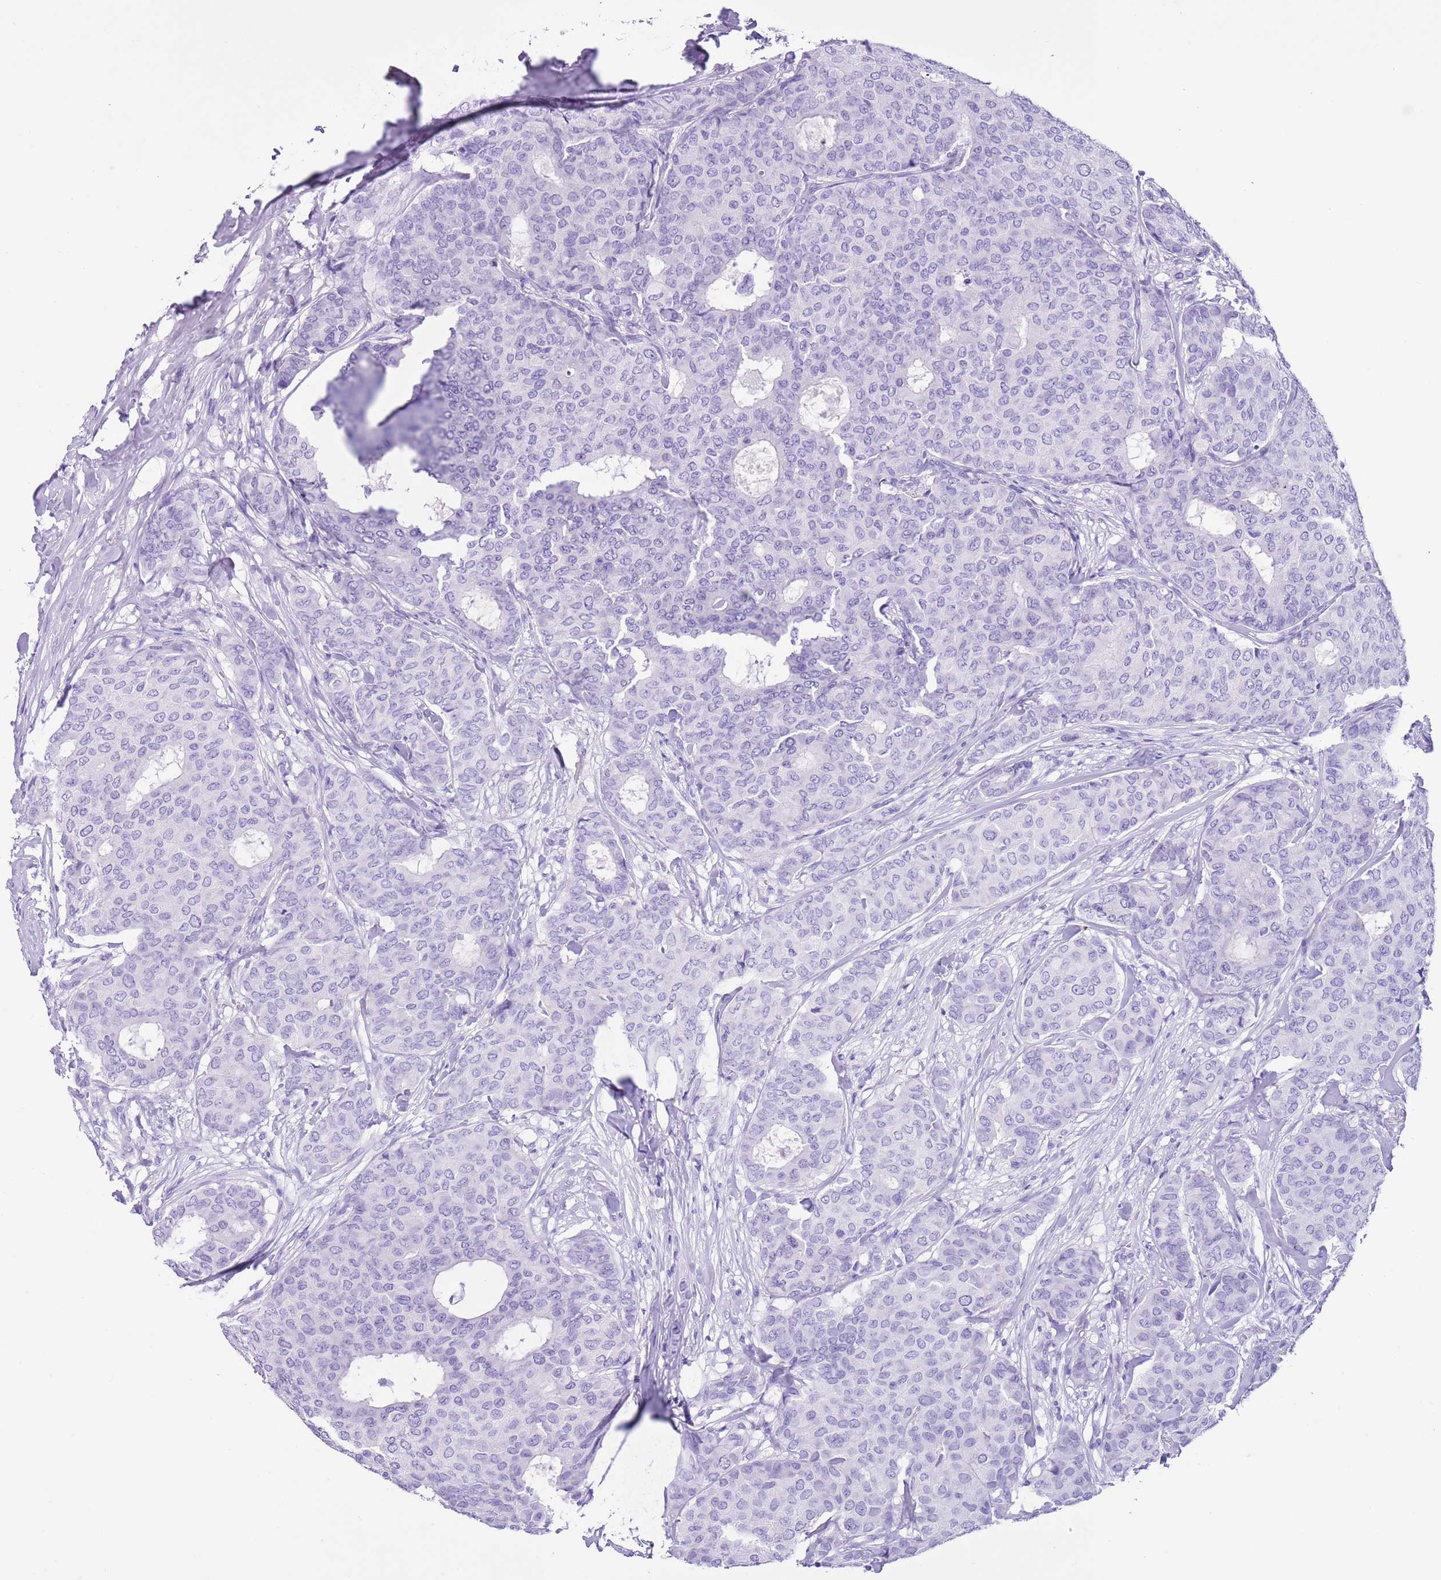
{"staining": {"intensity": "negative", "quantity": "none", "location": "none"}, "tissue": "breast cancer", "cell_type": "Tumor cells", "image_type": "cancer", "snomed": [{"axis": "morphology", "description": "Duct carcinoma"}, {"axis": "topography", "description": "Breast"}], "caption": "There is no significant positivity in tumor cells of breast invasive ductal carcinoma.", "gene": "TBC1D10B", "patient": {"sex": "female", "age": 75}}